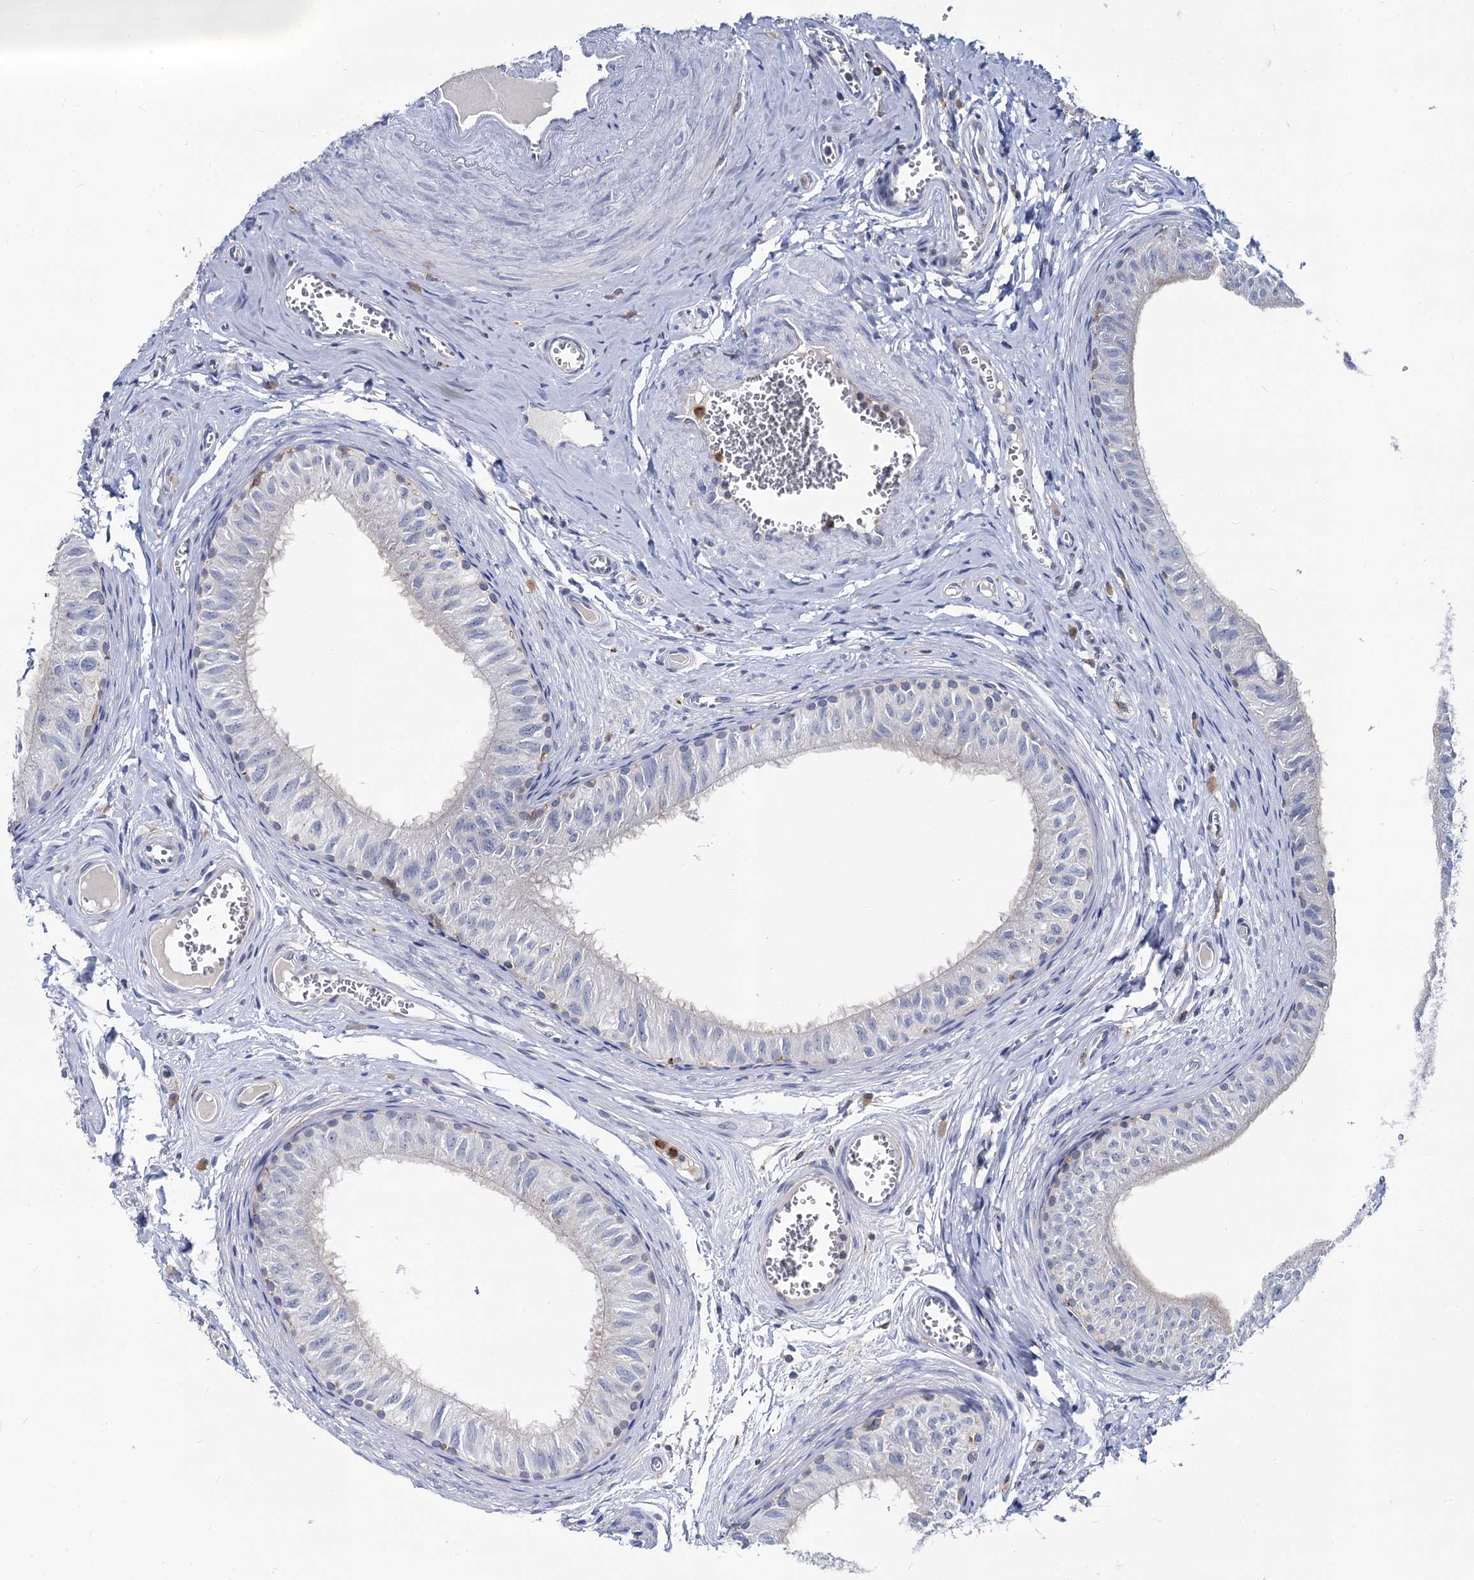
{"staining": {"intensity": "negative", "quantity": "none", "location": "none"}, "tissue": "epididymis", "cell_type": "Glandular cells", "image_type": "normal", "snomed": [{"axis": "morphology", "description": "Normal tissue, NOS"}, {"axis": "topography", "description": "Epididymis"}], "caption": "This is an IHC image of normal epididymis. There is no staining in glandular cells.", "gene": "RHOG", "patient": {"sex": "male", "age": 42}}